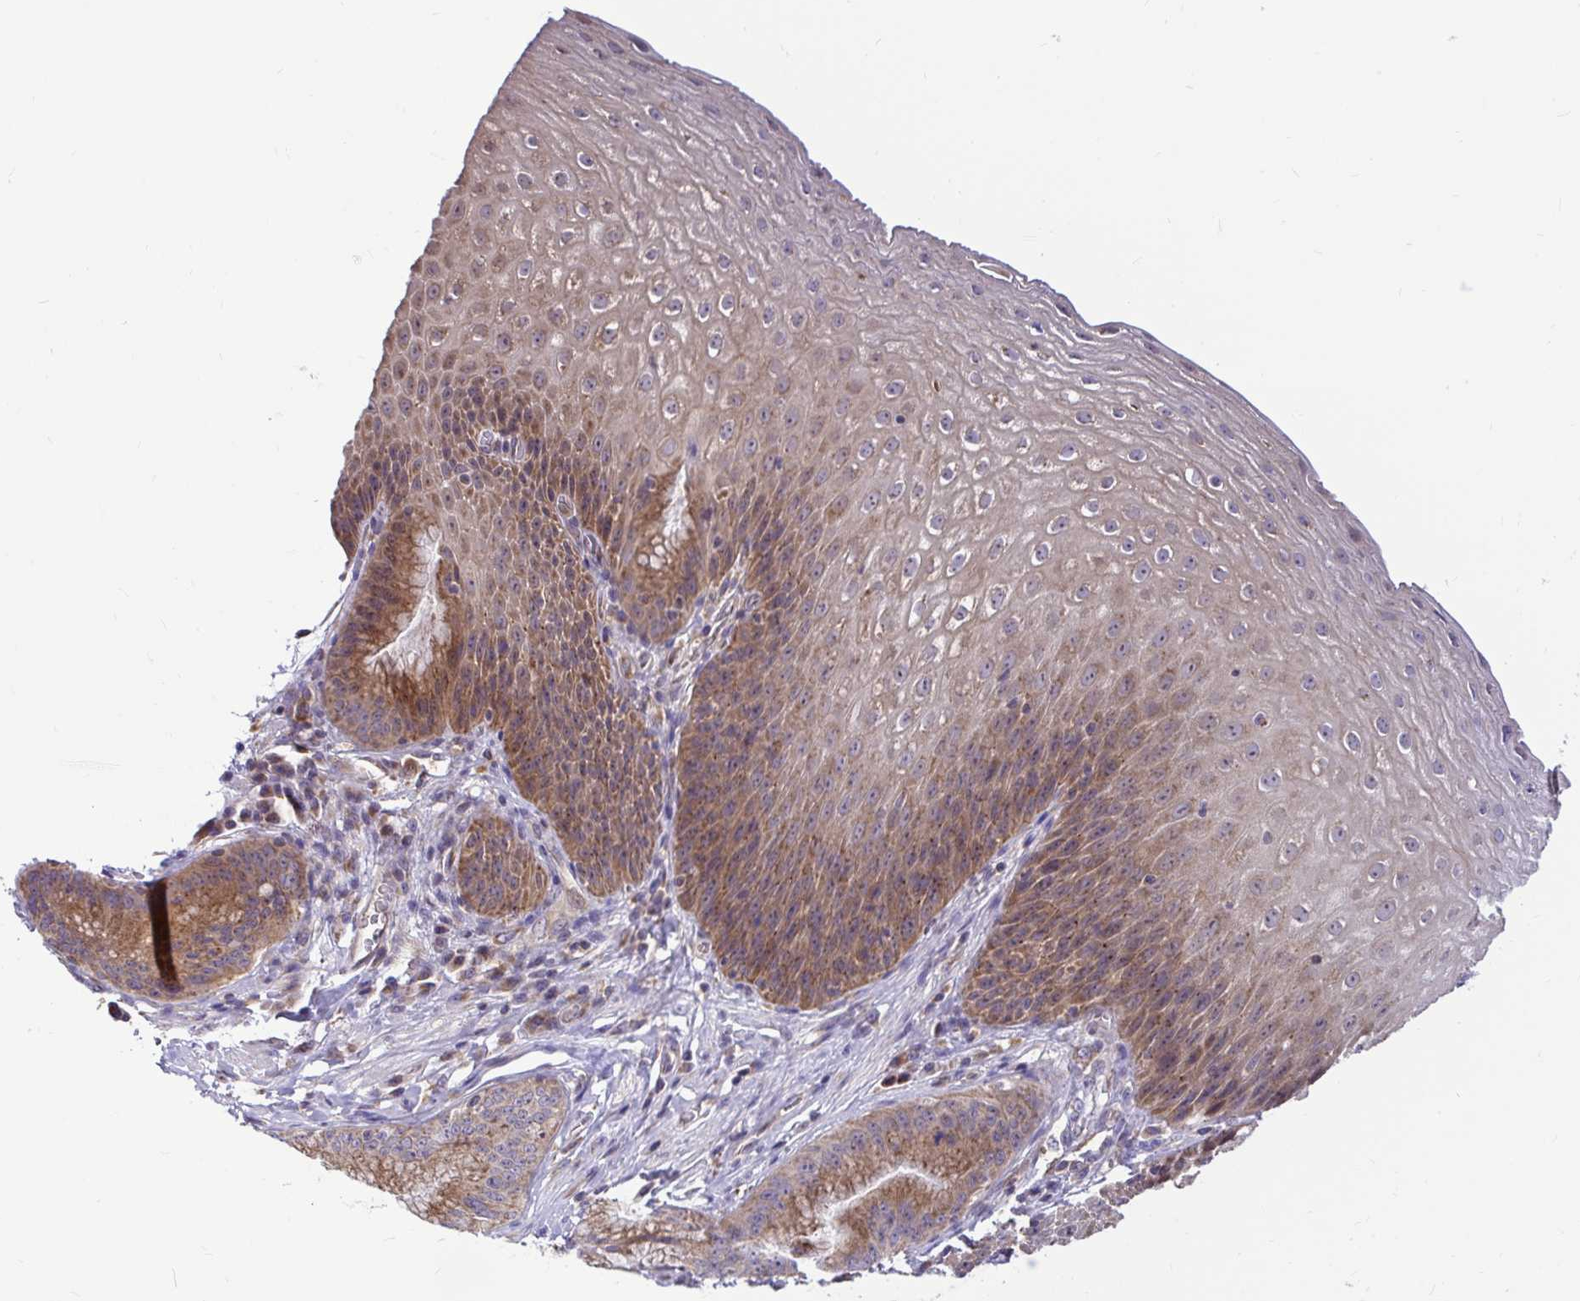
{"staining": {"intensity": "moderate", "quantity": ">75%", "location": "cytoplasmic/membranous"}, "tissue": "esophagus", "cell_type": "Squamous epithelial cells", "image_type": "normal", "snomed": [{"axis": "morphology", "description": "Normal tissue, NOS"}, {"axis": "topography", "description": "Esophagus"}], "caption": "Immunohistochemistry of normal human esophagus reveals medium levels of moderate cytoplasmic/membranous expression in about >75% of squamous epithelial cells.", "gene": "VTI1B", "patient": {"sex": "female", "age": 61}}